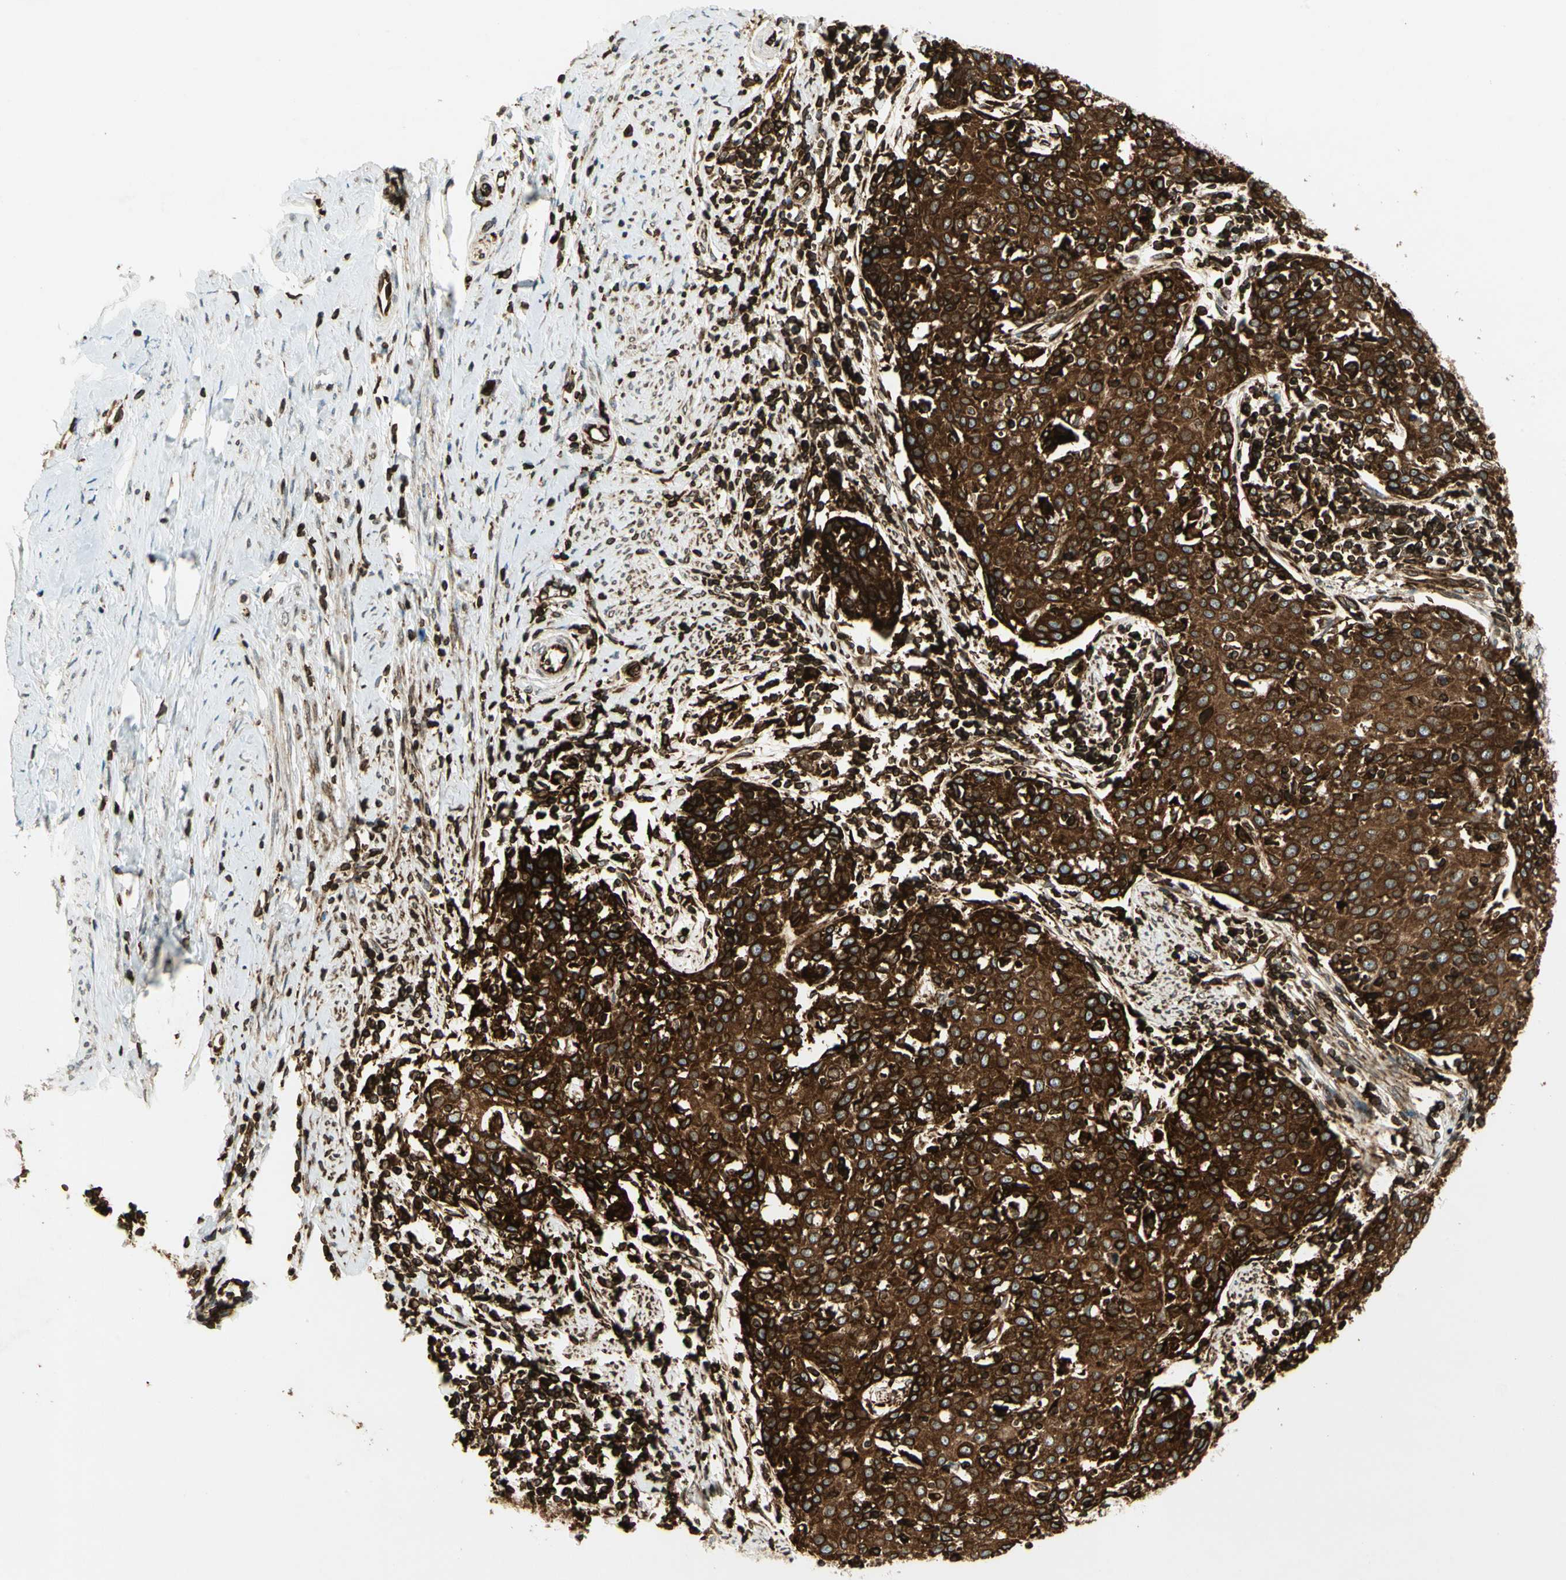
{"staining": {"intensity": "strong", "quantity": ">75%", "location": "cytoplasmic/membranous"}, "tissue": "cervical cancer", "cell_type": "Tumor cells", "image_type": "cancer", "snomed": [{"axis": "morphology", "description": "Squamous cell carcinoma, NOS"}, {"axis": "topography", "description": "Cervix"}], "caption": "Cervical squamous cell carcinoma tissue displays strong cytoplasmic/membranous expression in about >75% of tumor cells", "gene": "TAPBP", "patient": {"sex": "female", "age": 38}}